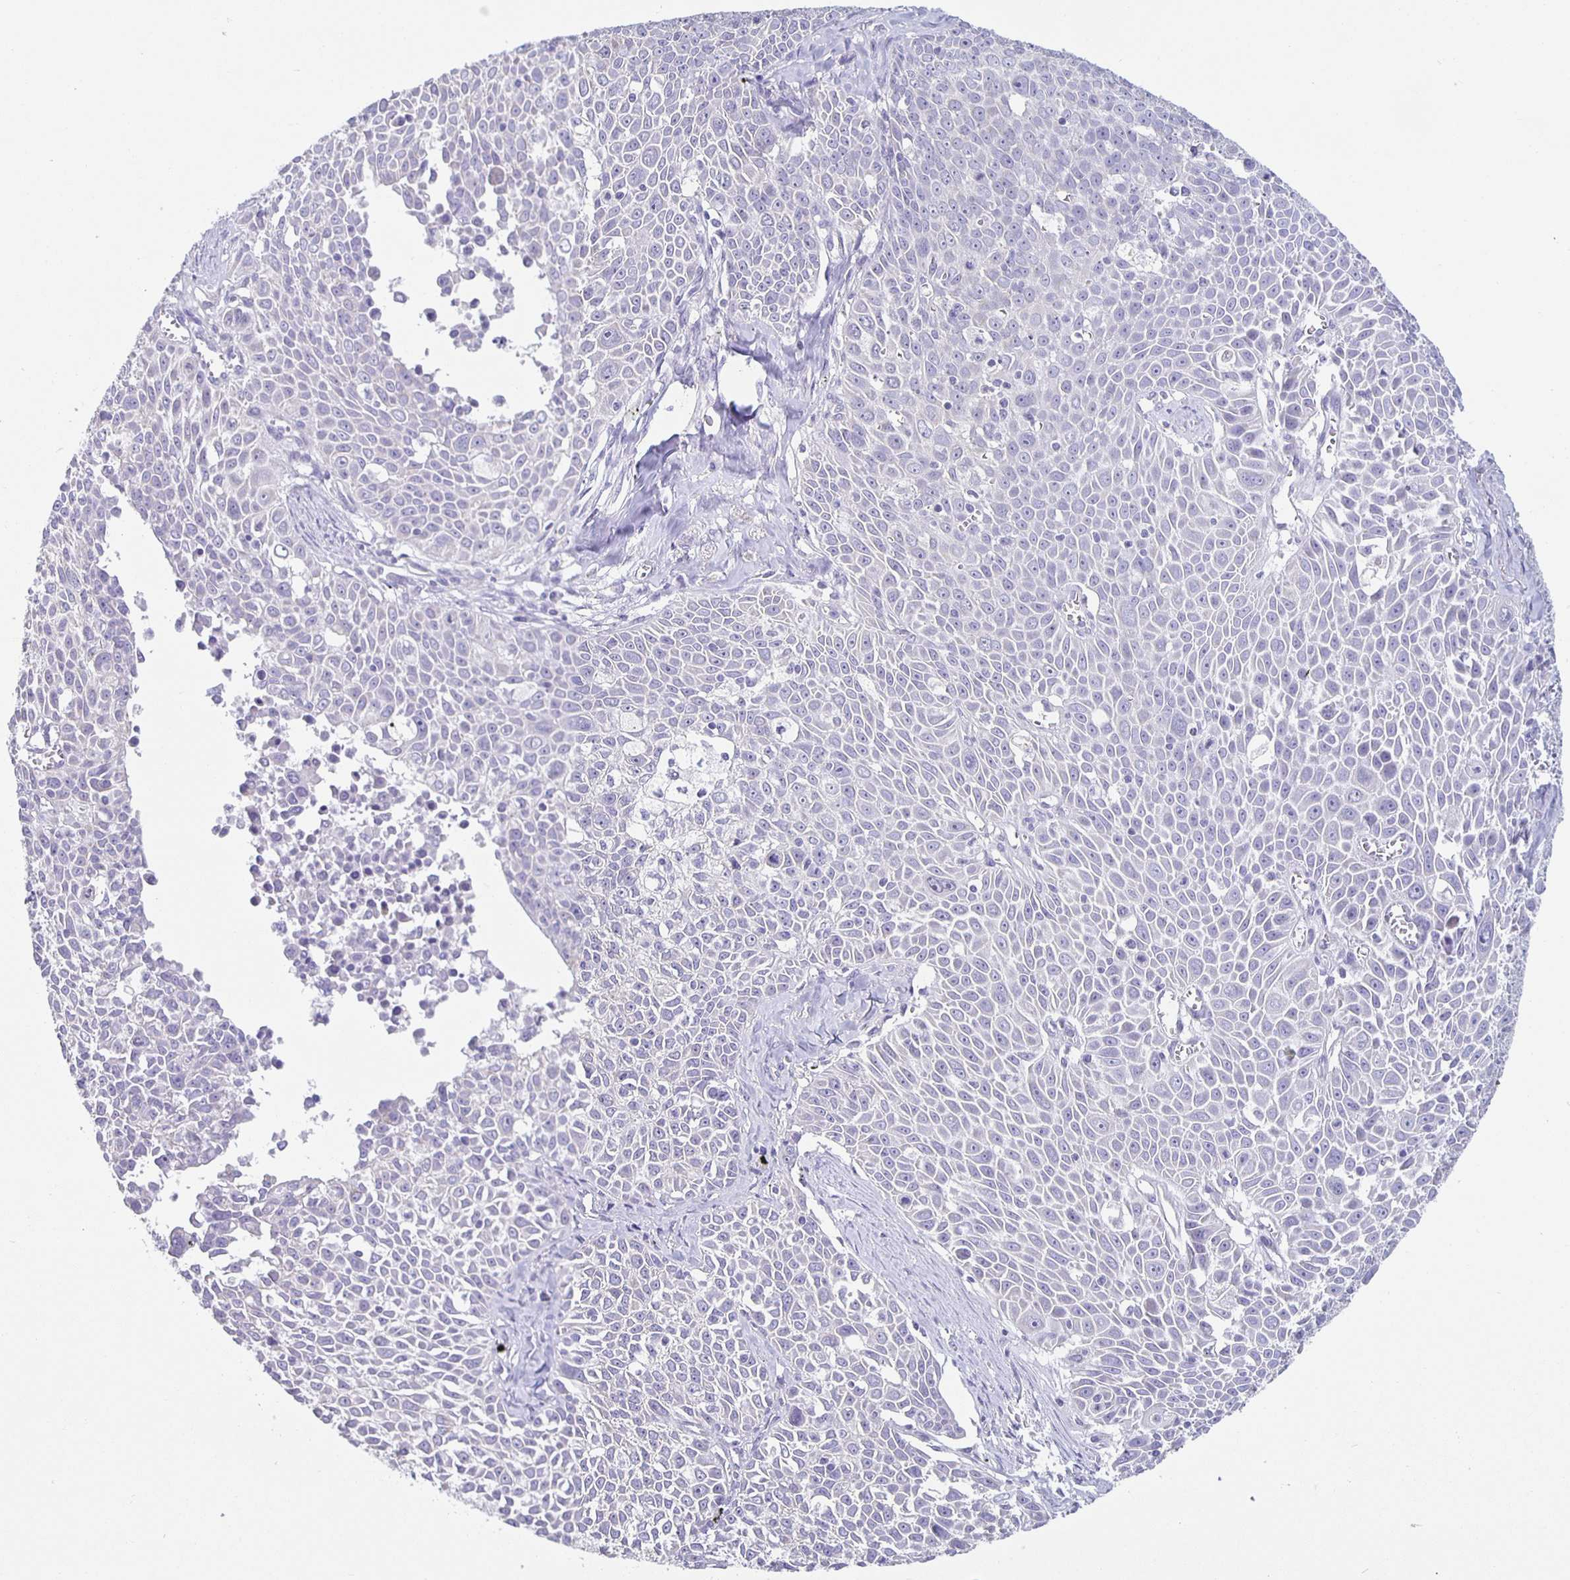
{"staining": {"intensity": "negative", "quantity": "none", "location": "none"}, "tissue": "lung cancer", "cell_type": "Tumor cells", "image_type": "cancer", "snomed": [{"axis": "morphology", "description": "Squamous cell carcinoma, NOS"}, {"axis": "morphology", "description": "Squamous cell carcinoma, metastatic, NOS"}, {"axis": "topography", "description": "Lymph node"}, {"axis": "topography", "description": "Lung"}], "caption": "DAB (3,3'-diaminobenzidine) immunohistochemical staining of lung squamous cell carcinoma reveals no significant positivity in tumor cells.", "gene": "TPPP", "patient": {"sex": "female", "age": 62}}